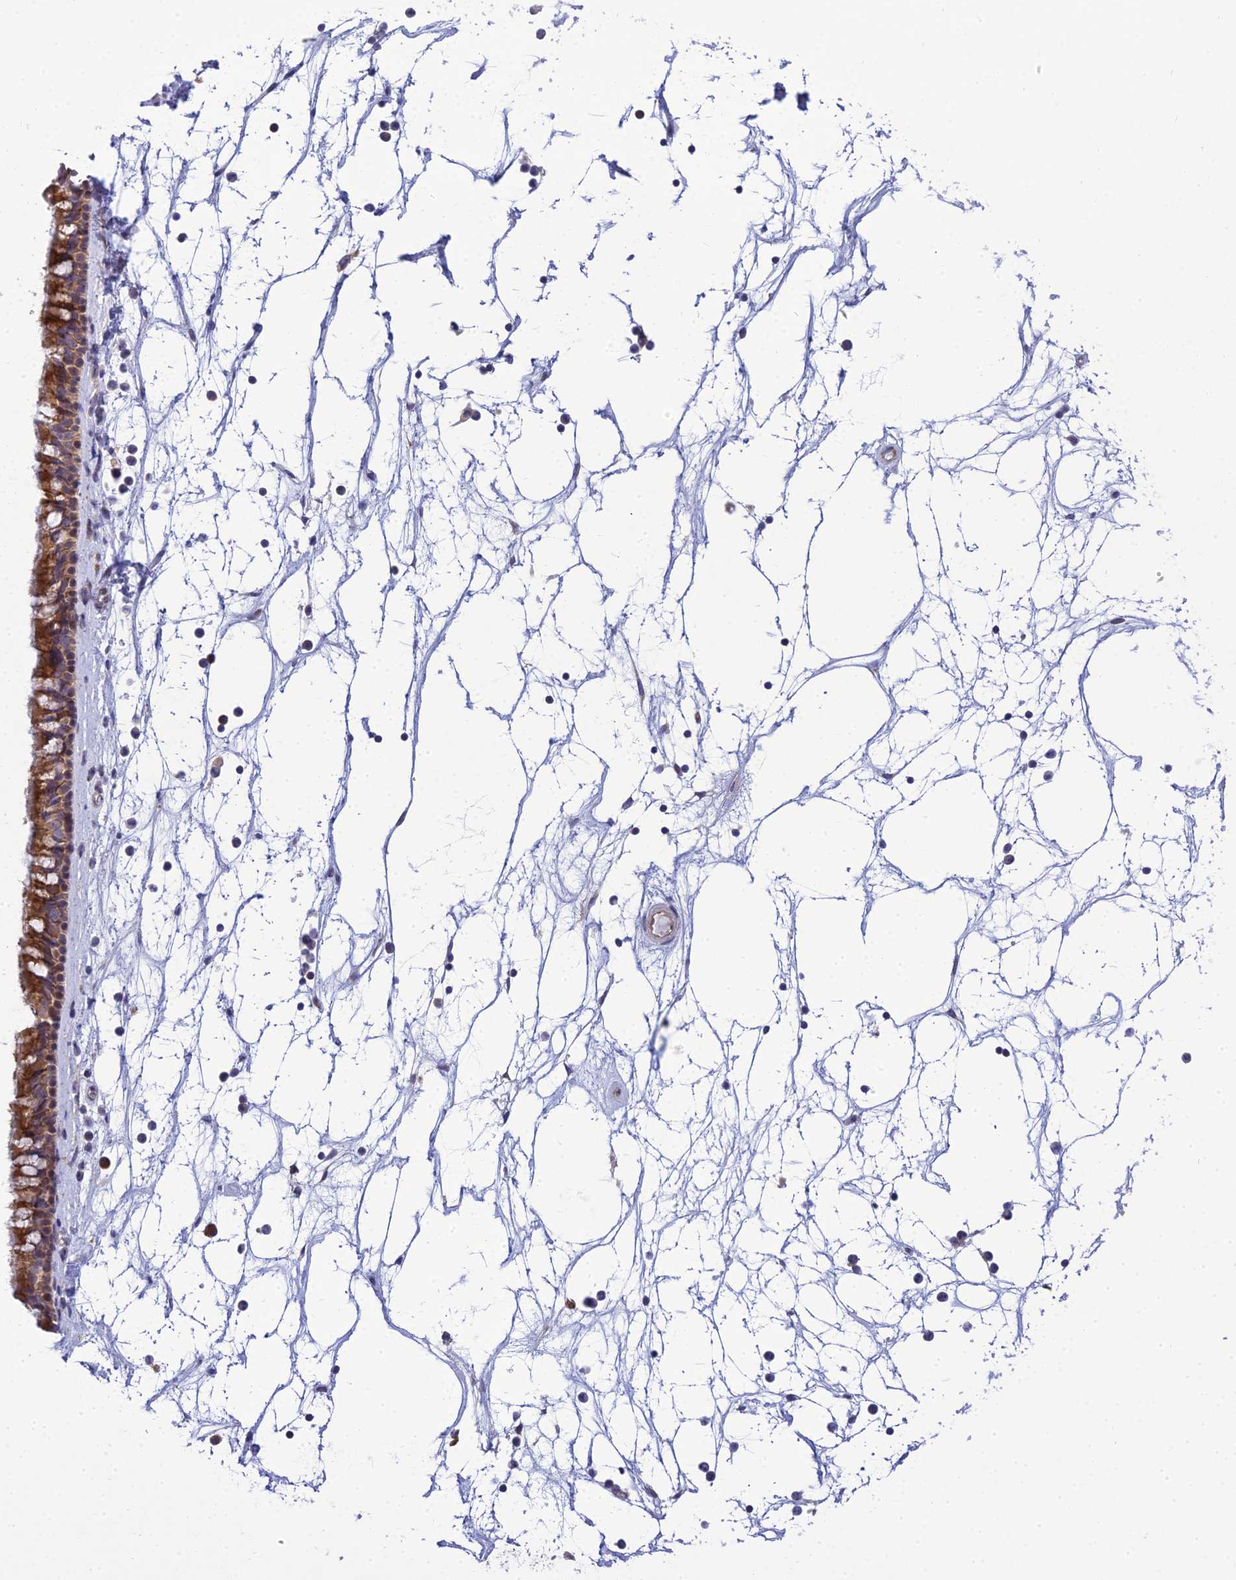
{"staining": {"intensity": "strong", "quantity": "25%-75%", "location": "cytoplasmic/membranous"}, "tissue": "nasopharynx", "cell_type": "Respiratory epithelial cells", "image_type": "normal", "snomed": [{"axis": "morphology", "description": "Normal tissue, NOS"}, {"axis": "topography", "description": "Nasopharynx"}], "caption": "High-power microscopy captured an immunohistochemistry image of benign nasopharynx, revealing strong cytoplasmic/membranous staining in about 25%-75% of respiratory epithelial cells.", "gene": "CLCN7", "patient": {"sex": "male", "age": 64}}